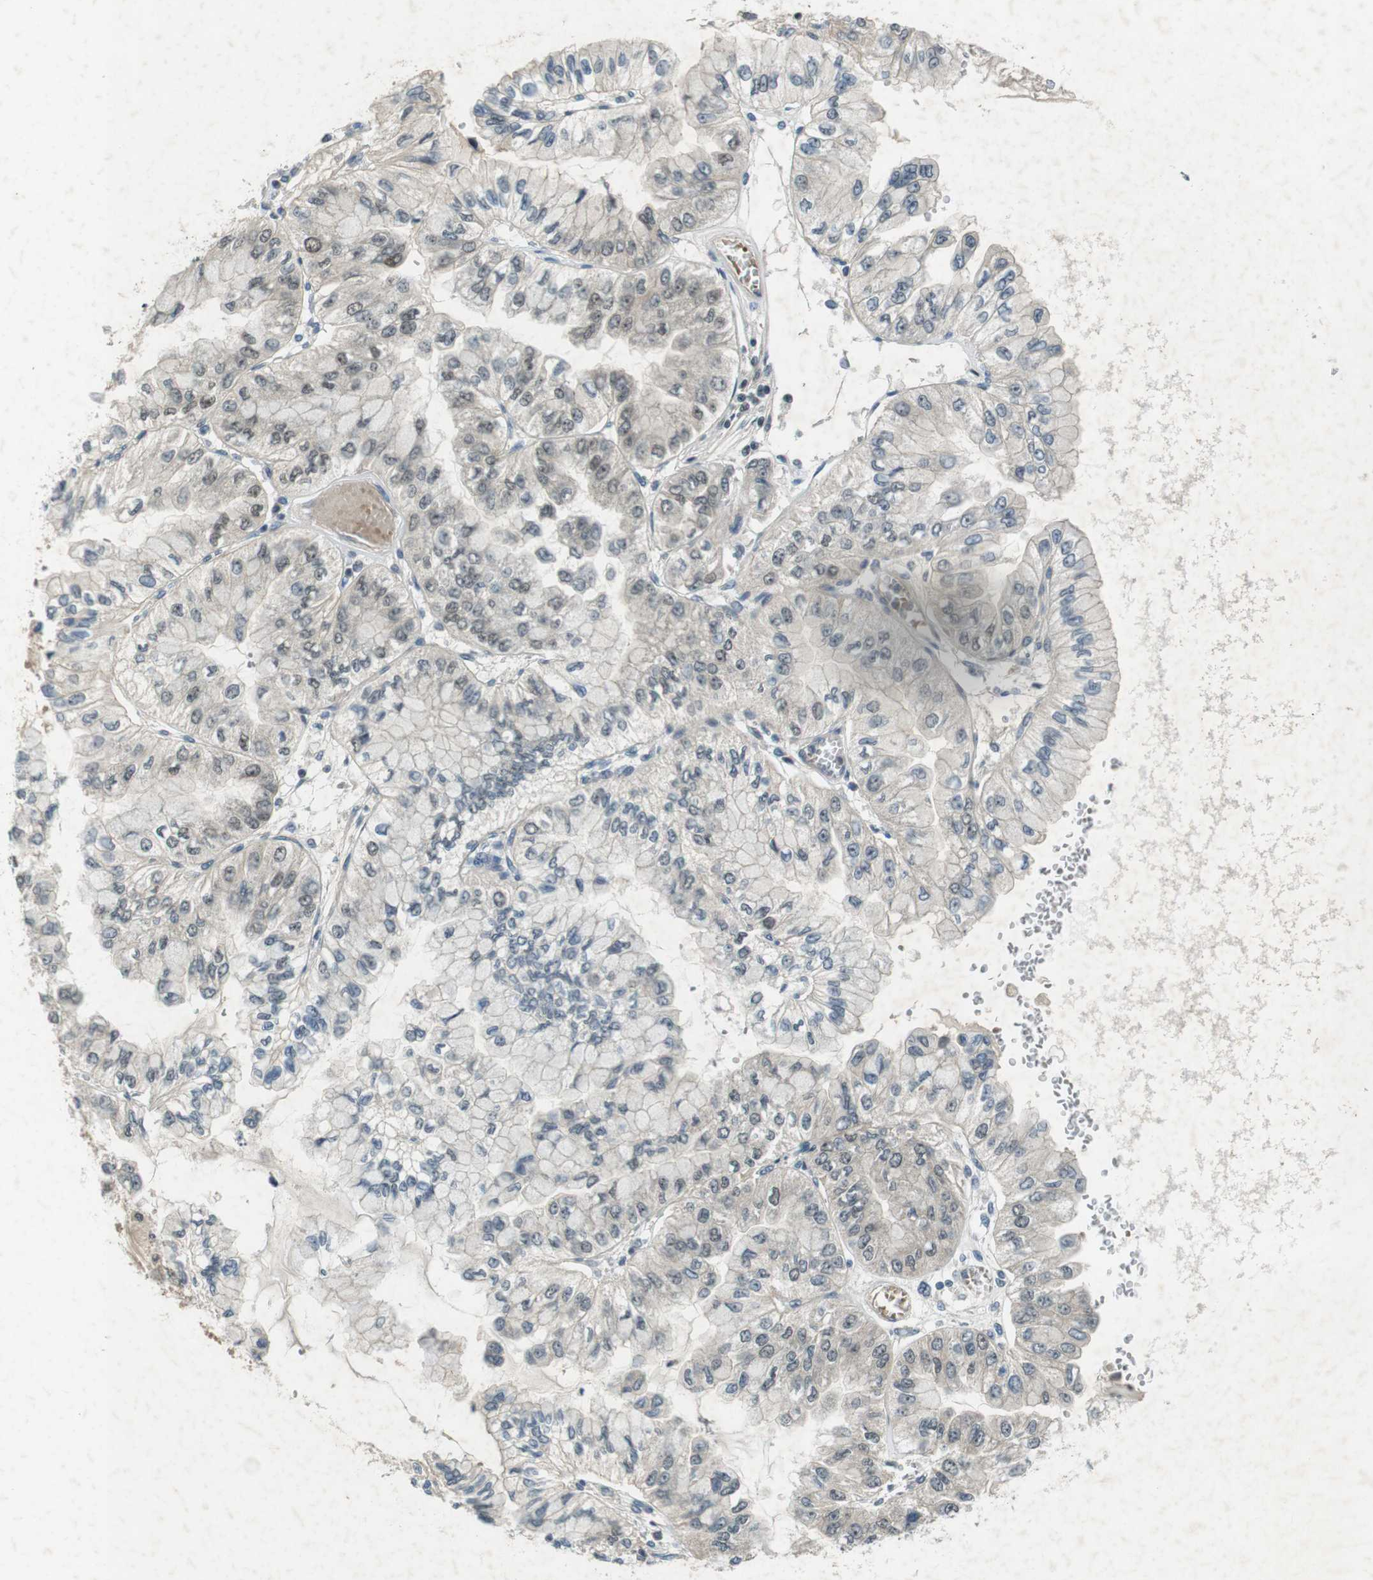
{"staining": {"intensity": "weak", "quantity": "25%-75%", "location": "nuclear"}, "tissue": "liver cancer", "cell_type": "Tumor cells", "image_type": "cancer", "snomed": [{"axis": "morphology", "description": "Cholangiocarcinoma"}, {"axis": "topography", "description": "Liver"}], "caption": "This image displays liver cholangiocarcinoma stained with immunohistochemistry (IHC) to label a protein in brown. The nuclear of tumor cells show weak positivity for the protein. Nuclei are counter-stained blue.", "gene": "MAPKAPK5", "patient": {"sex": "female", "age": 79}}